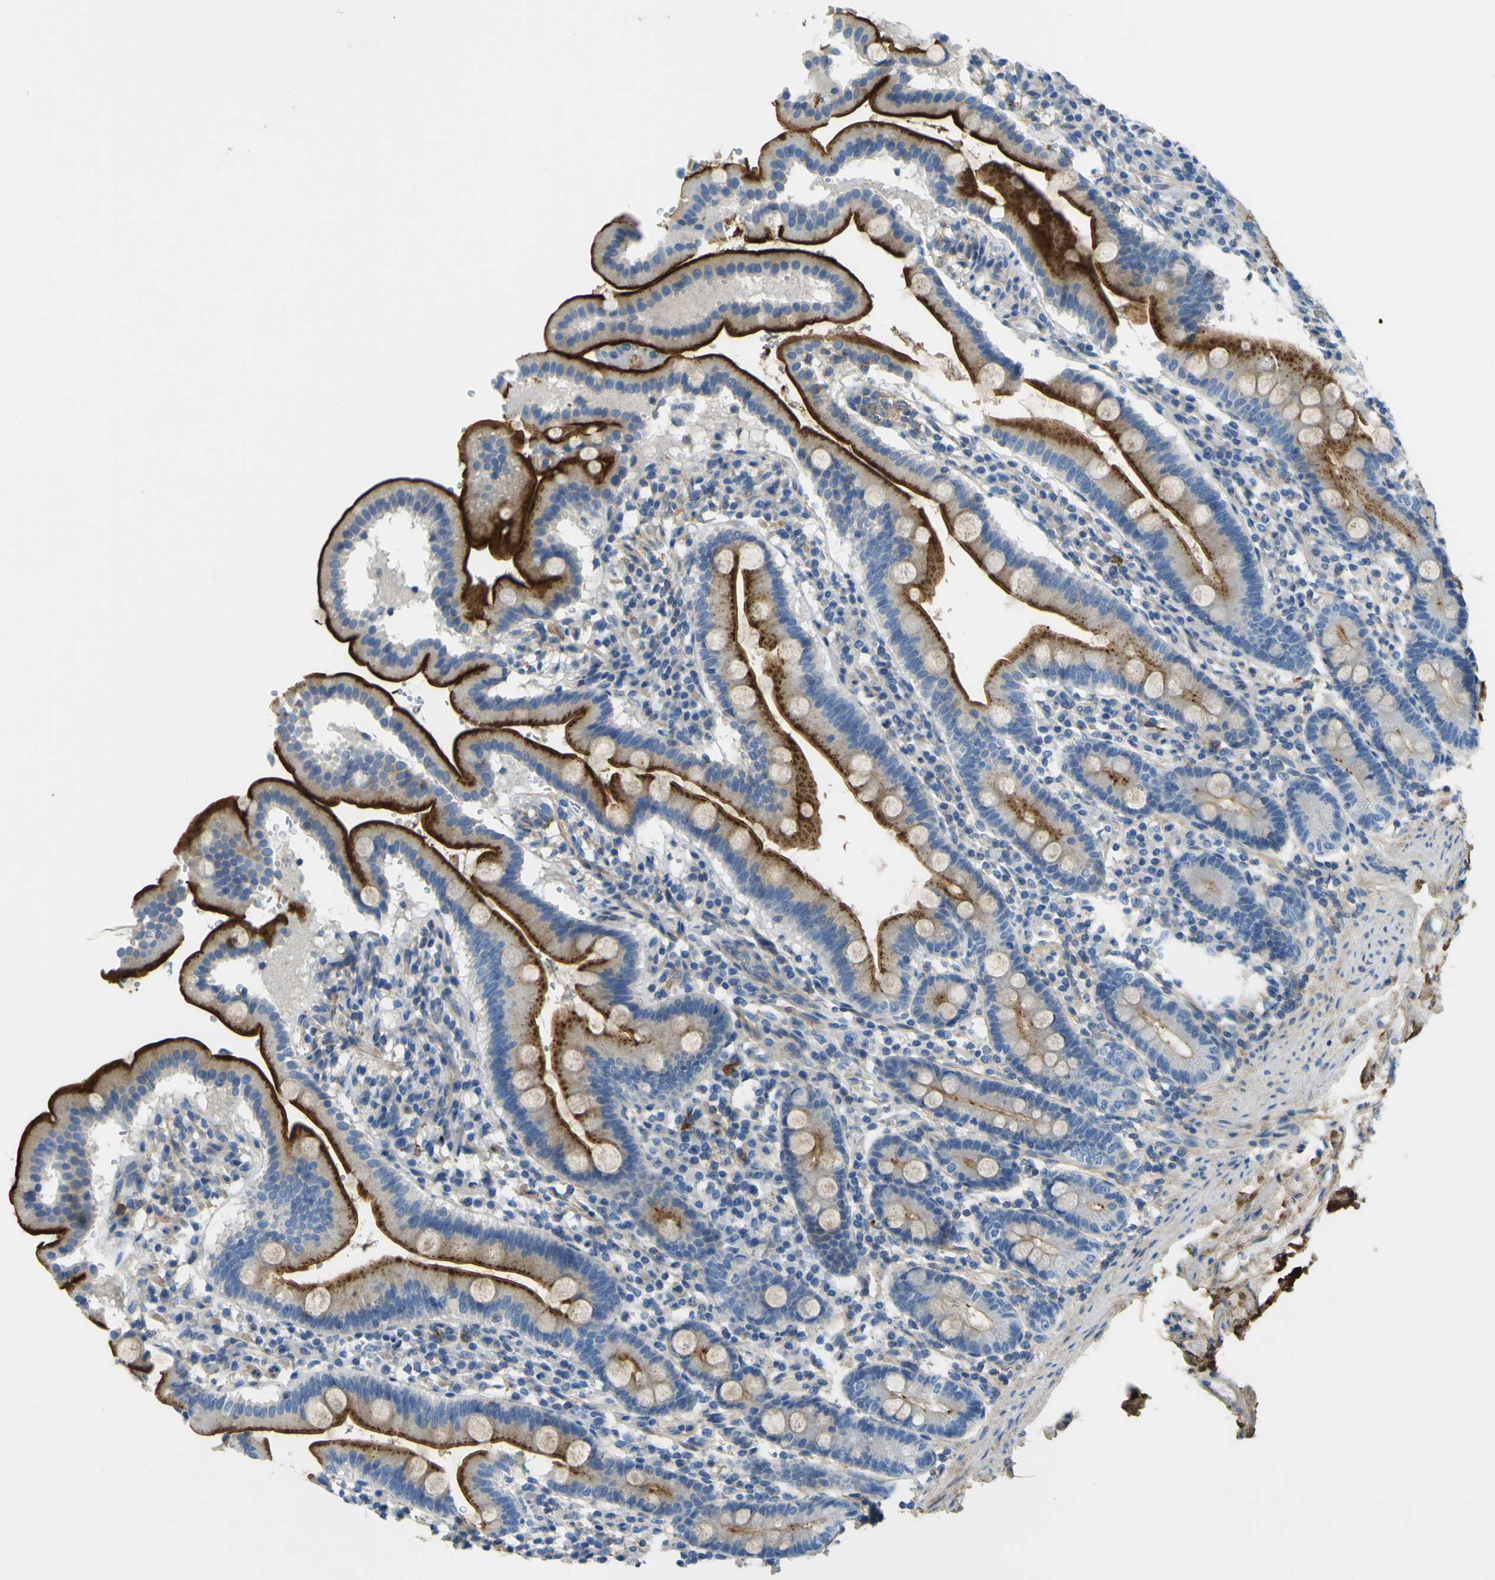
{"staining": {"intensity": "moderate", "quantity": ">75%", "location": "cytoplasmic/membranous"}, "tissue": "duodenum", "cell_type": "Glandular cells", "image_type": "normal", "snomed": [{"axis": "morphology", "description": "Normal tissue, NOS"}, {"axis": "topography", "description": "Duodenum"}], "caption": "A micrograph showing moderate cytoplasmic/membranous expression in approximately >75% of glandular cells in benign duodenum, as visualized by brown immunohistochemical staining.", "gene": "OGN", "patient": {"sex": "male", "age": 50}}